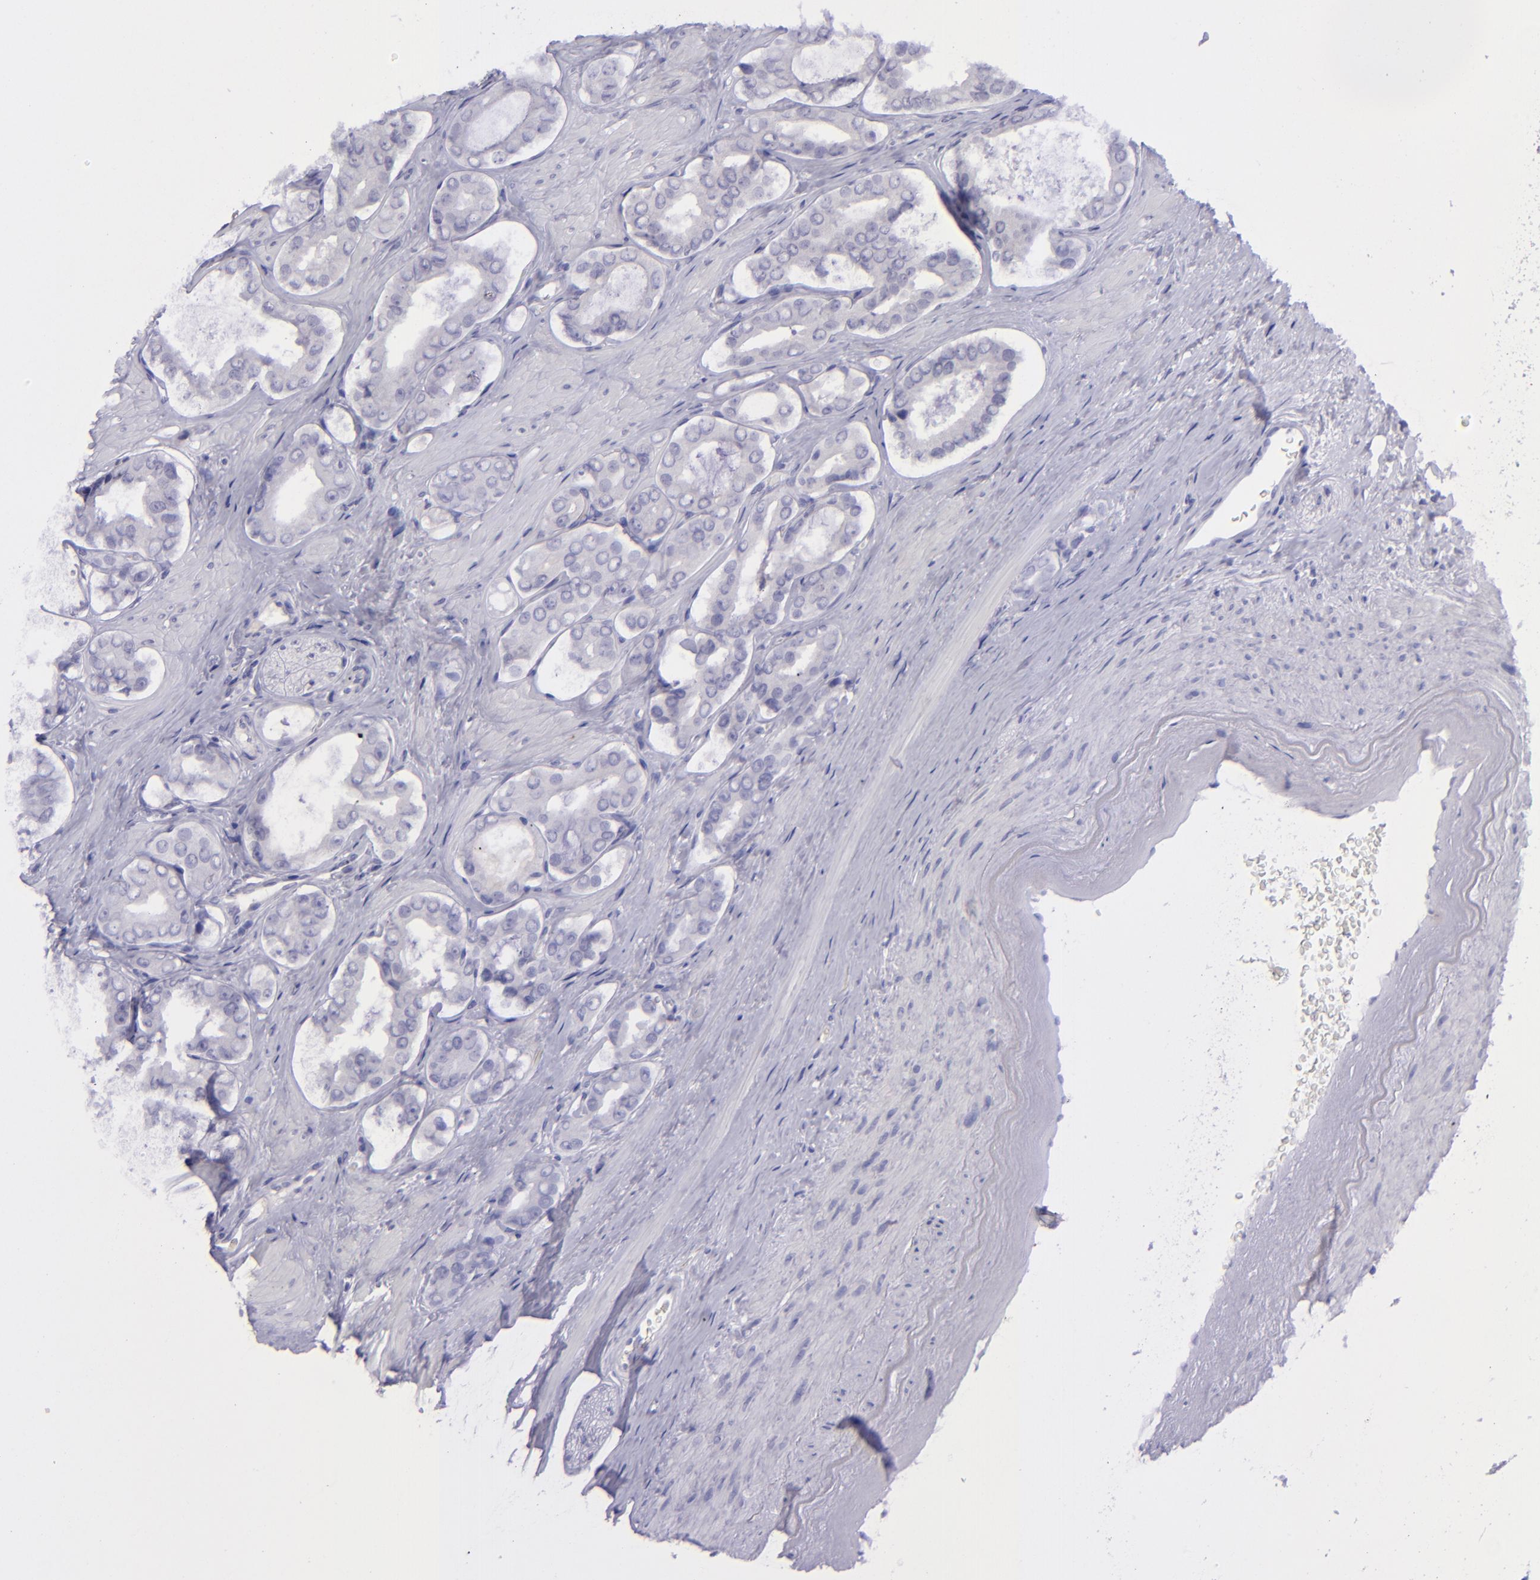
{"staining": {"intensity": "negative", "quantity": "none", "location": "none"}, "tissue": "prostate cancer", "cell_type": "Tumor cells", "image_type": "cancer", "snomed": [{"axis": "morphology", "description": "Adenocarcinoma, Low grade"}, {"axis": "topography", "description": "Prostate"}], "caption": "Immunohistochemistry histopathology image of neoplastic tissue: adenocarcinoma (low-grade) (prostate) stained with DAB exhibits no significant protein staining in tumor cells. The staining is performed using DAB brown chromogen with nuclei counter-stained in using hematoxylin.", "gene": "POU2F2", "patient": {"sex": "male", "age": 59}}